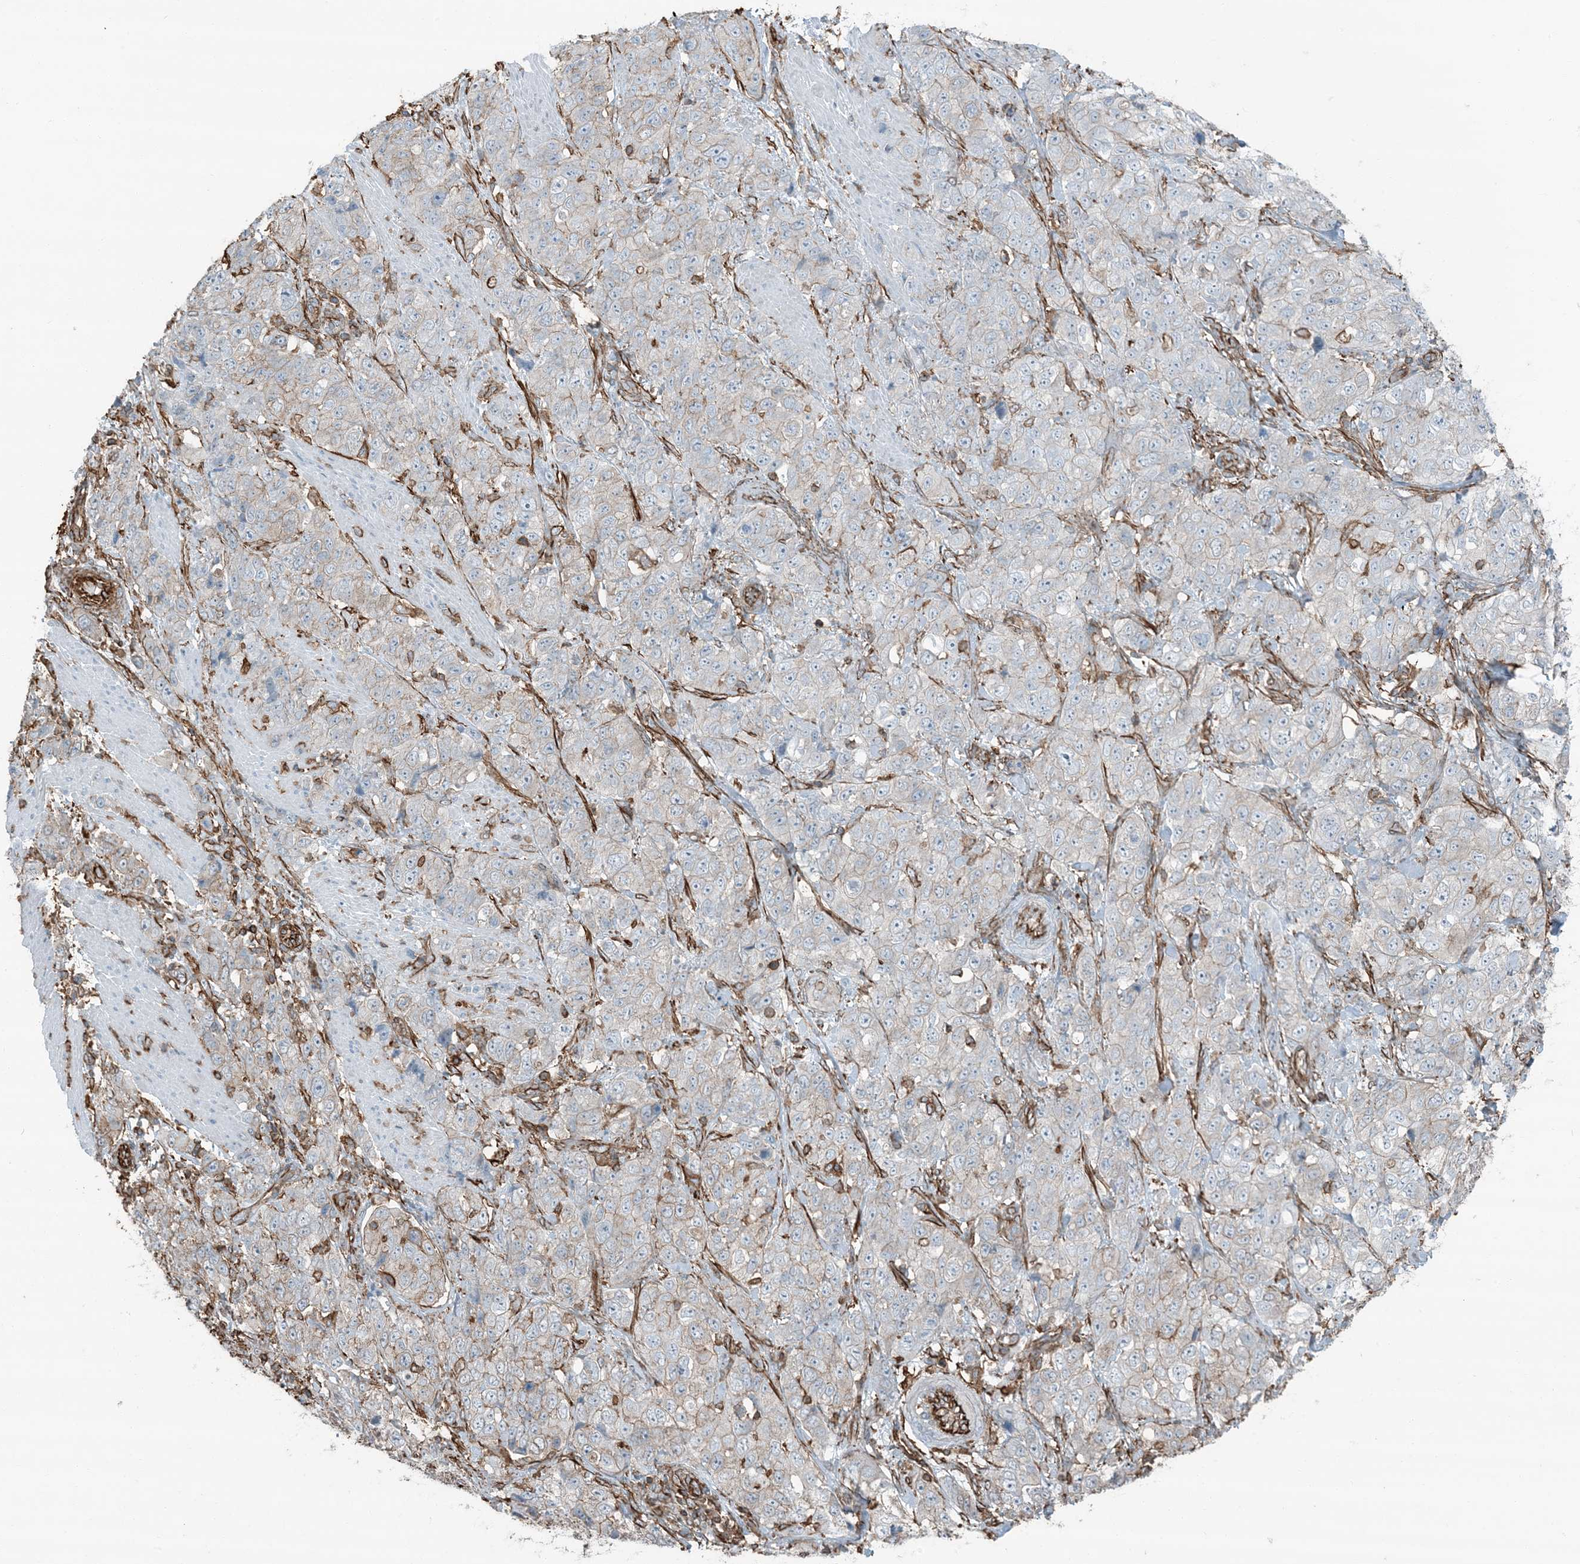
{"staining": {"intensity": "negative", "quantity": "none", "location": "none"}, "tissue": "stomach cancer", "cell_type": "Tumor cells", "image_type": "cancer", "snomed": [{"axis": "morphology", "description": "Adenocarcinoma, NOS"}, {"axis": "topography", "description": "Stomach"}], "caption": "A high-resolution micrograph shows IHC staining of stomach cancer, which exhibits no significant positivity in tumor cells. (Stains: DAB IHC with hematoxylin counter stain, Microscopy: brightfield microscopy at high magnification).", "gene": "APOBEC3C", "patient": {"sex": "male", "age": 48}}